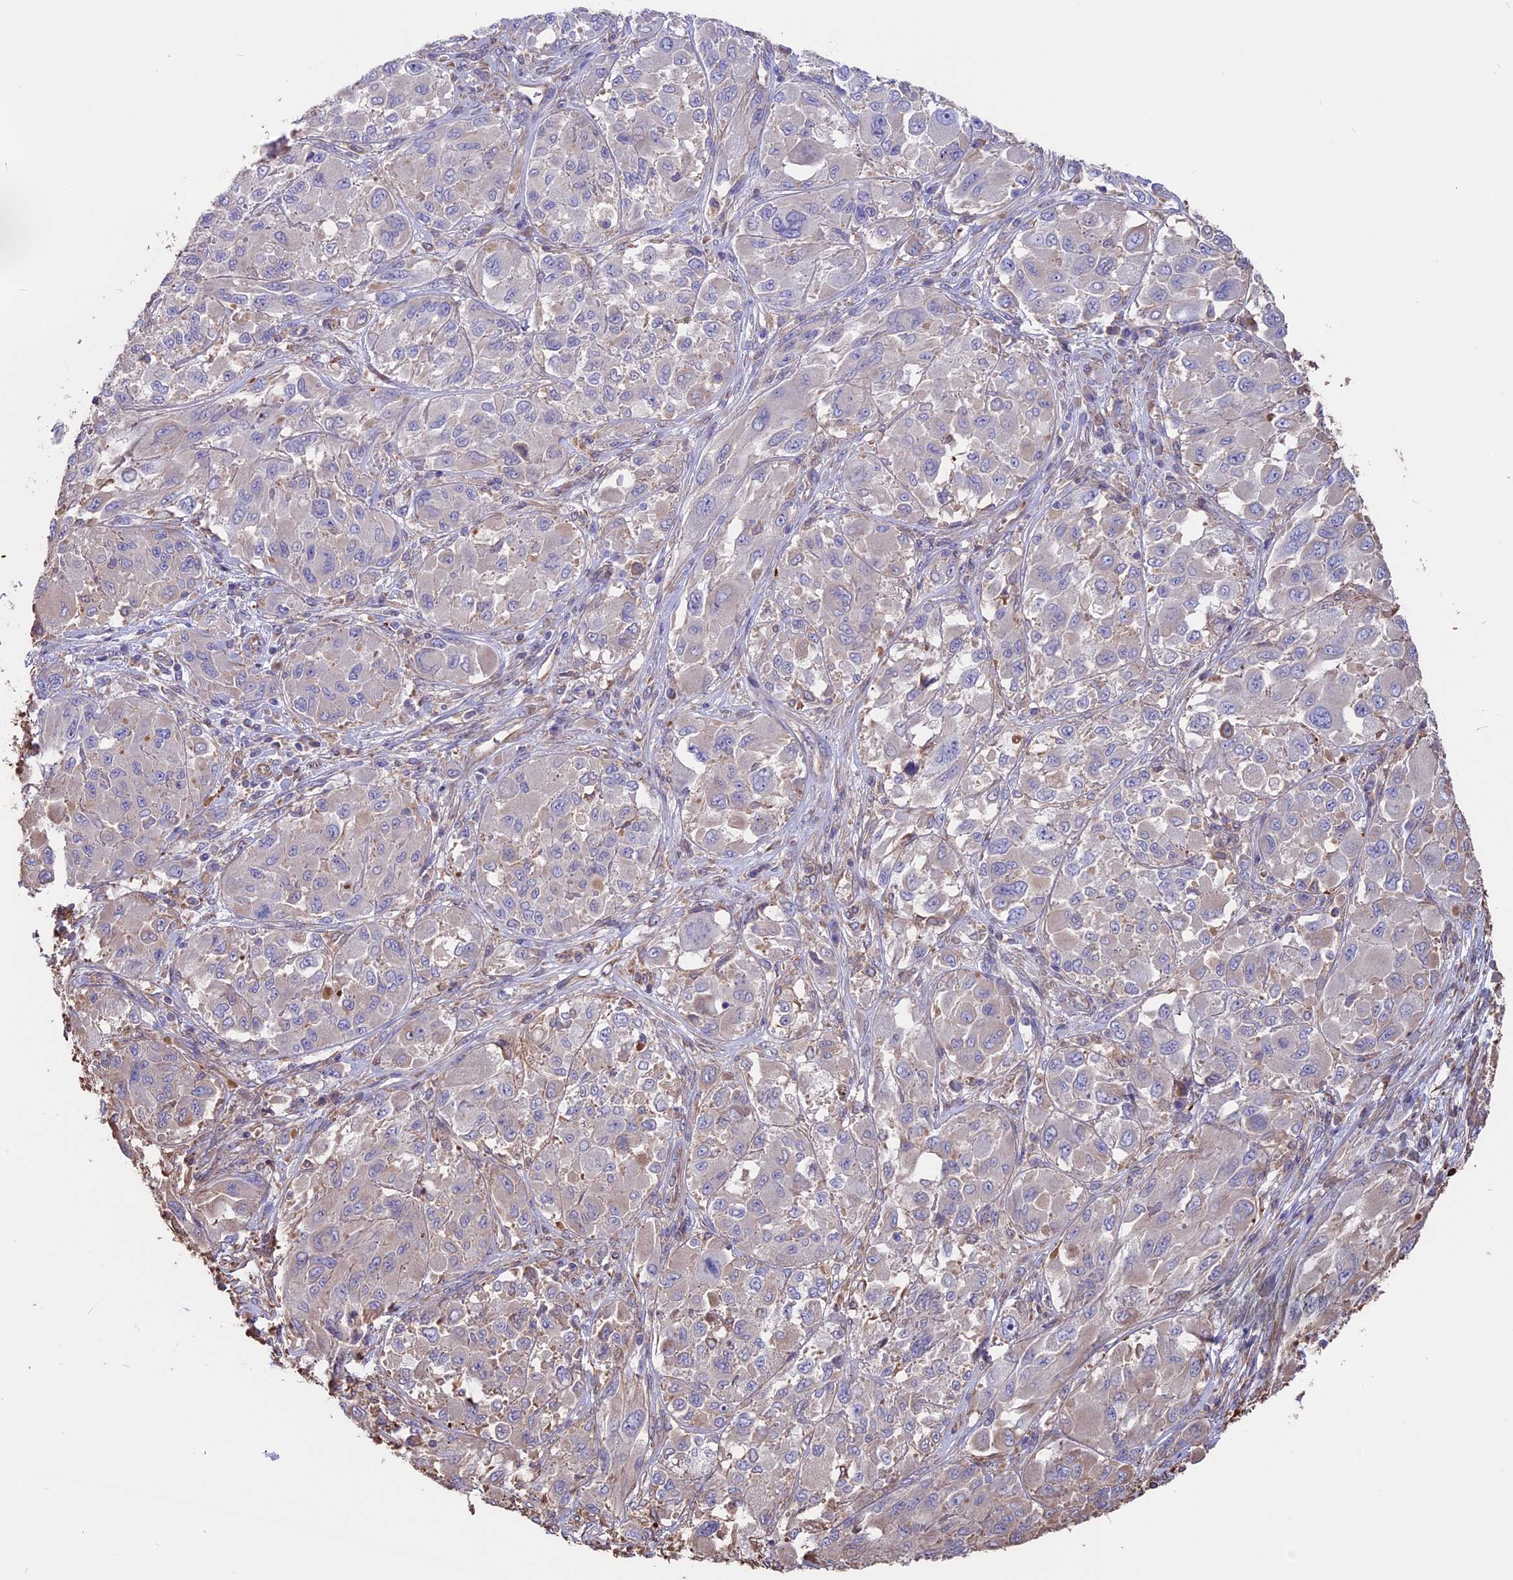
{"staining": {"intensity": "negative", "quantity": "none", "location": "none"}, "tissue": "melanoma", "cell_type": "Tumor cells", "image_type": "cancer", "snomed": [{"axis": "morphology", "description": "Malignant melanoma, NOS"}, {"axis": "topography", "description": "Skin"}], "caption": "Protein analysis of malignant melanoma shows no significant staining in tumor cells.", "gene": "SEH1L", "patient": {"sex": "female", "age": 91}}